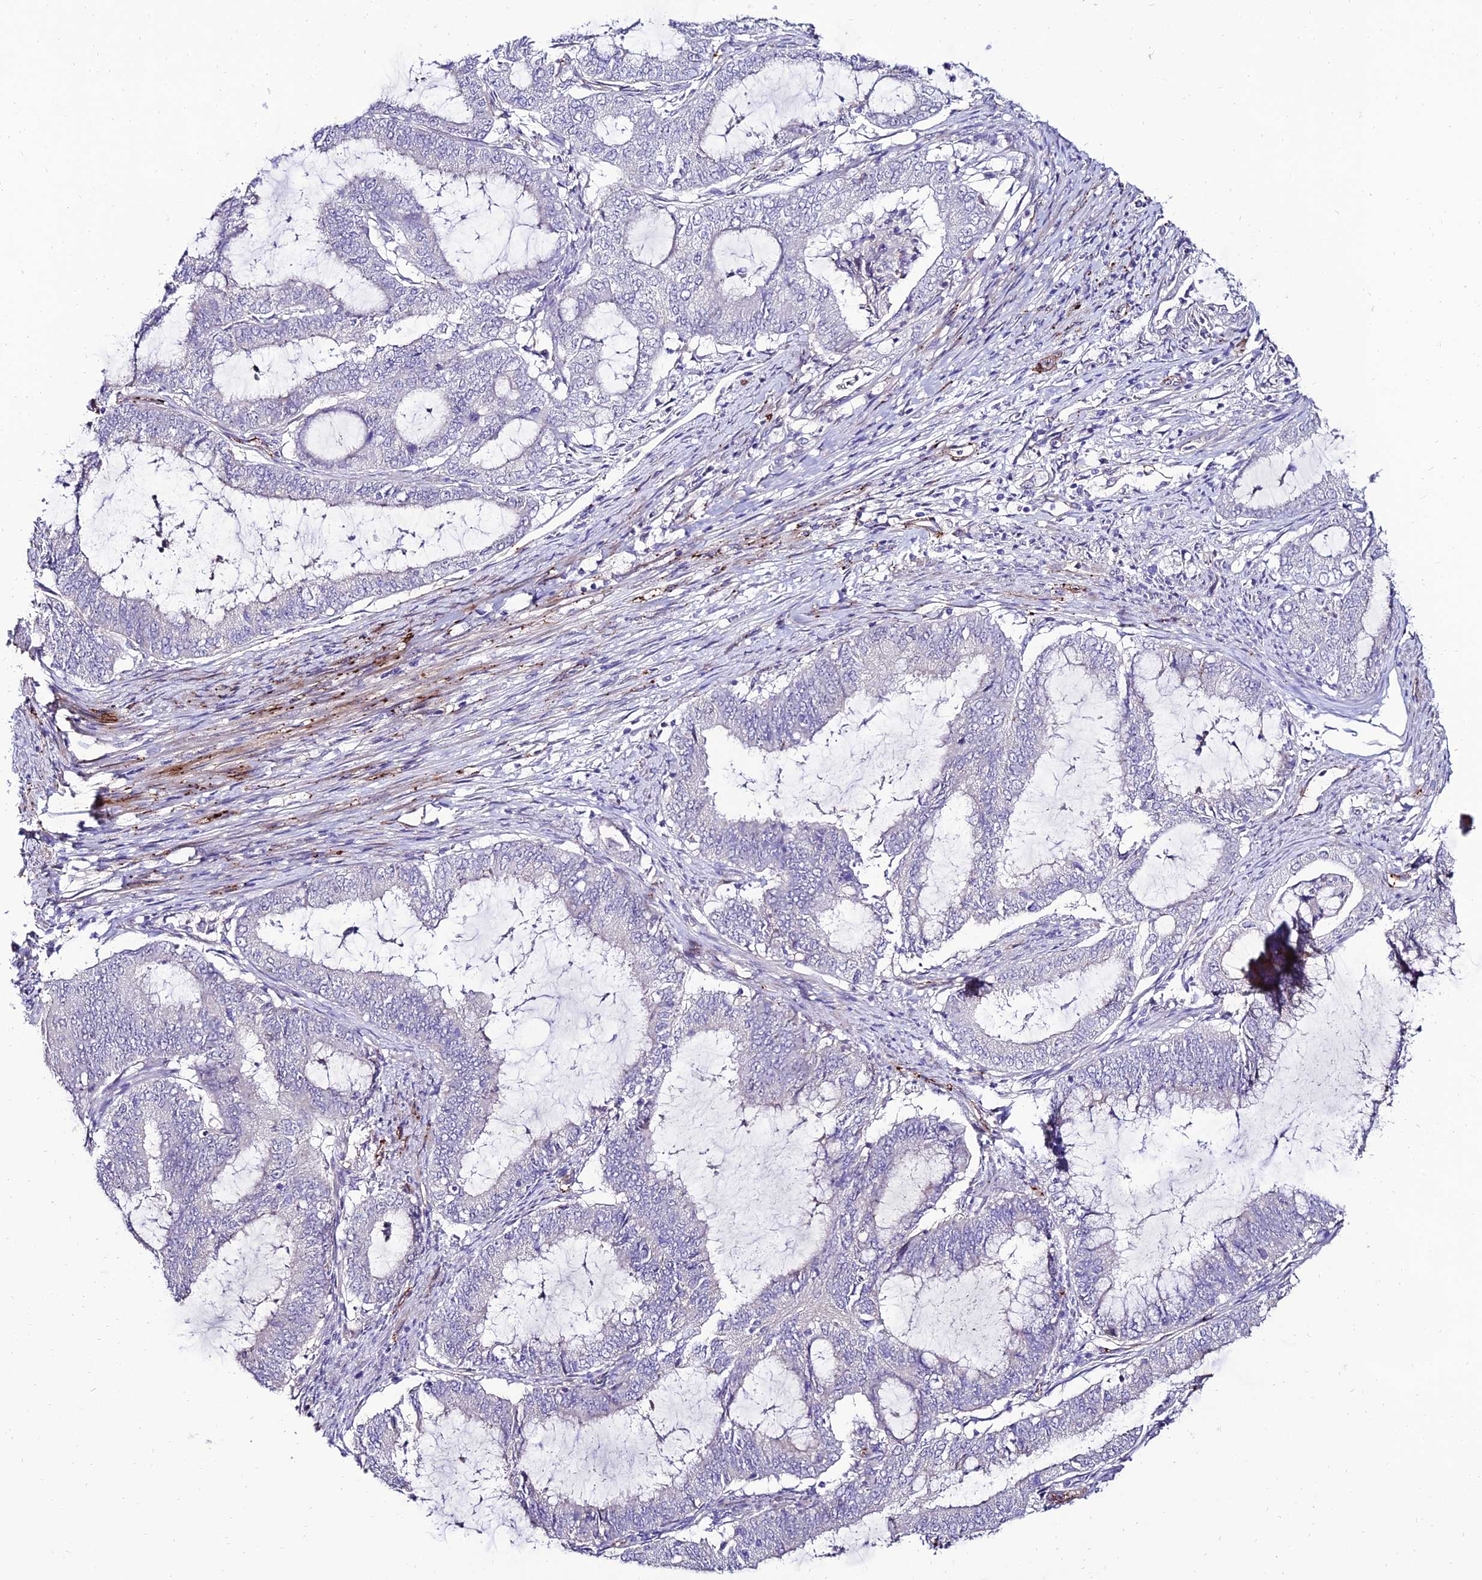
{"staining": {"intensity": "negative", "quantity": "none", "location": "none"}, "tissue": "endometrial cancer", "cell_type": "Tumor cells", "image_type": "cancer", "snomed": [{"axis": "morphology", "description": "Adenocarcinoma, NOS"}, {"axis": "topography", "description": "Endometrium"}], "caption": "There is no significant positivity in tumor cells of adenocarcinoma (endometrial).", "gene": "ALDH3B2", "patient": {"sex": "female", "age": 51}}